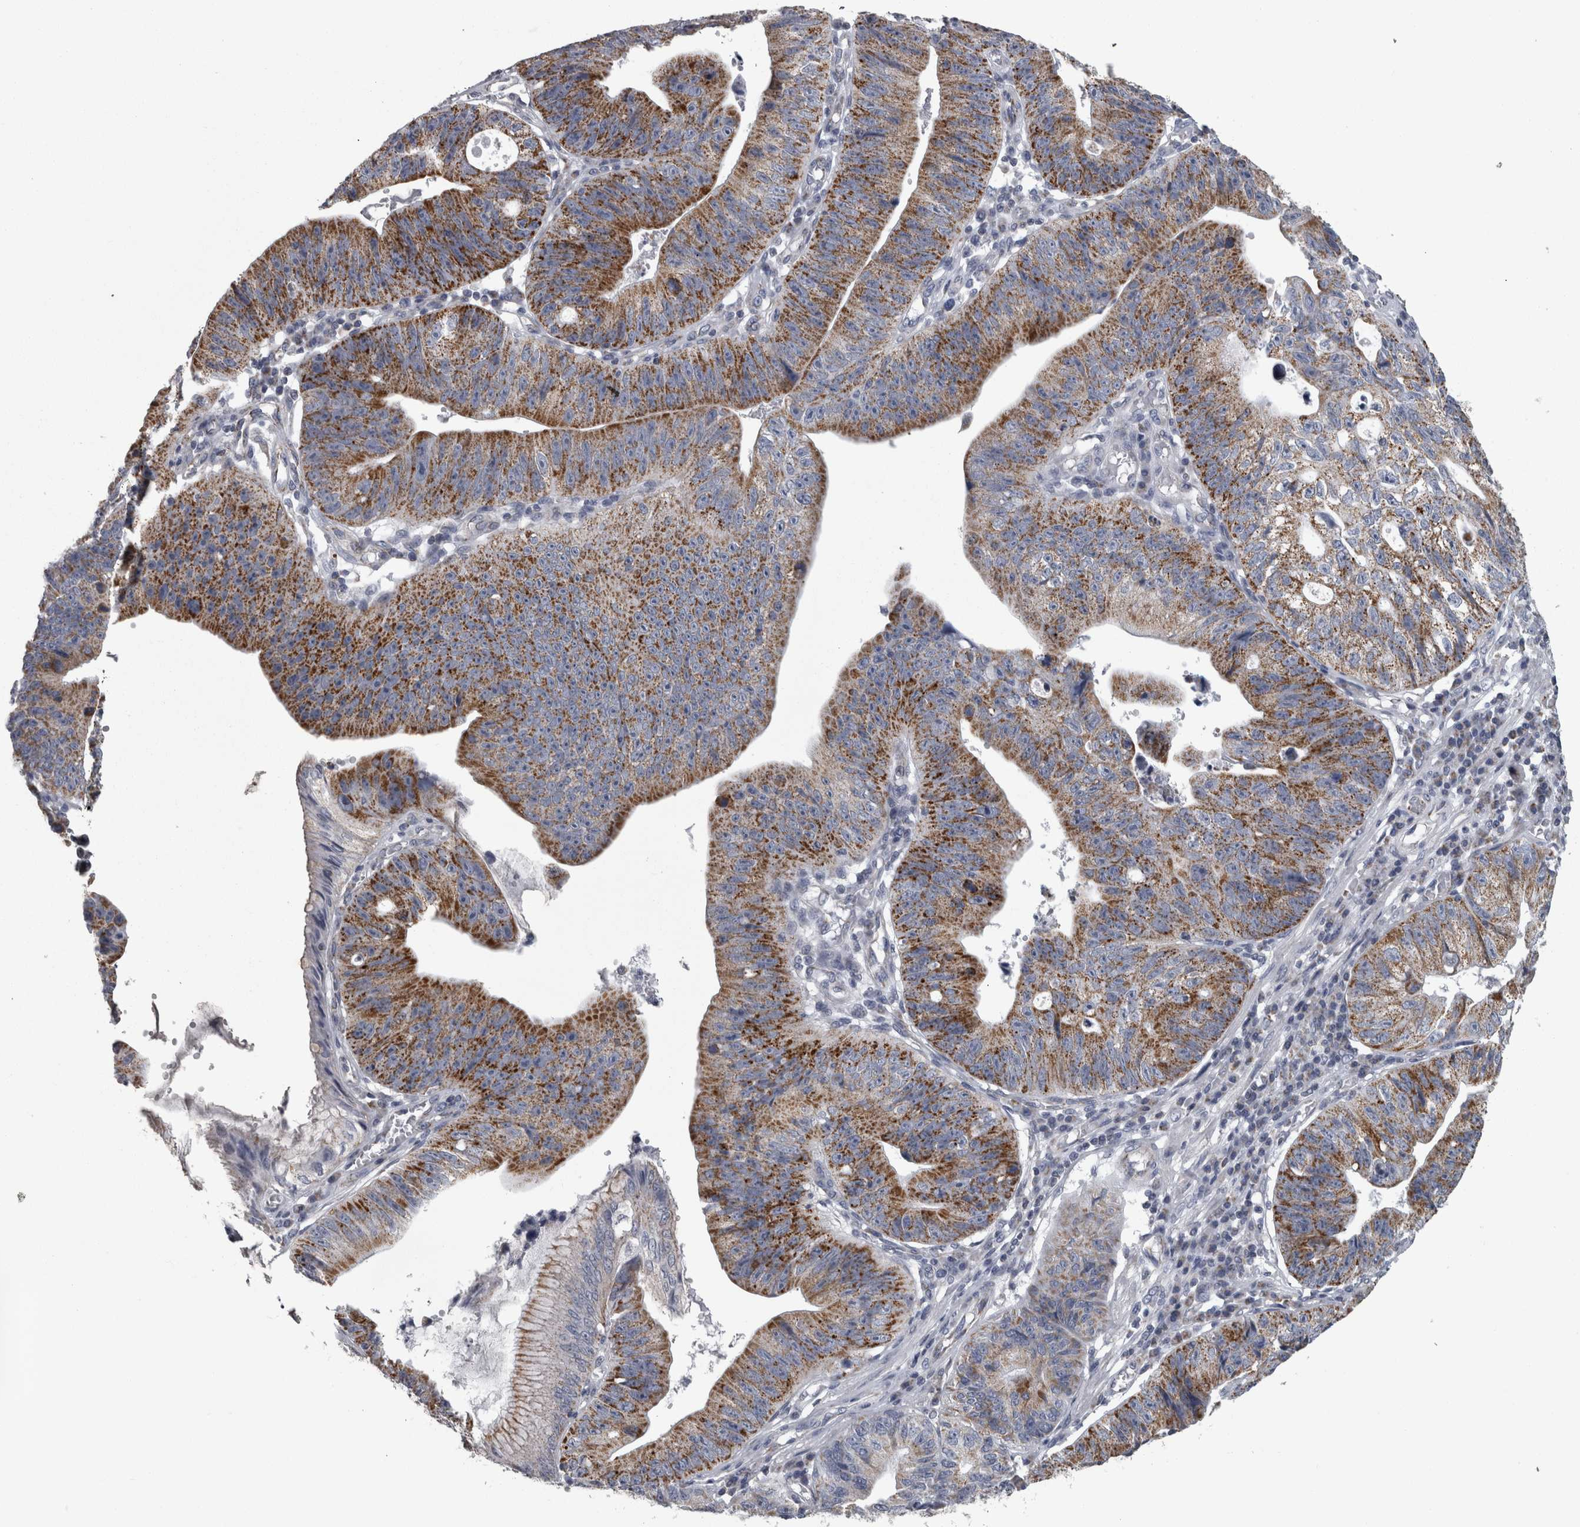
{"staining": {"intensity": "strong", "quantity": "25%-75%", "location": "cytoplasmic/membranous"}, "tissue": "stomach cancer", "cell_type": "Tumor cells", "image_type": "cancer", "snomed": [{"axis": "morphology", "description": "Adenocarcinoma, NOS"}, {"axis": "topography", "description": "Stomach"}], "caption": "Immunohistochemical staining of adenocarcinoma (stomach) displays high levels of strong cytoplasmic/membranous staining in approximately 25%-75% of tumor cells. The protein of interest is stained brown, and the nuclei are stained in blue (DAB IHC with brightfield microscopy, high magnification).", "gene": "DBT", "patient": {"sex": "male", "age": 59}}